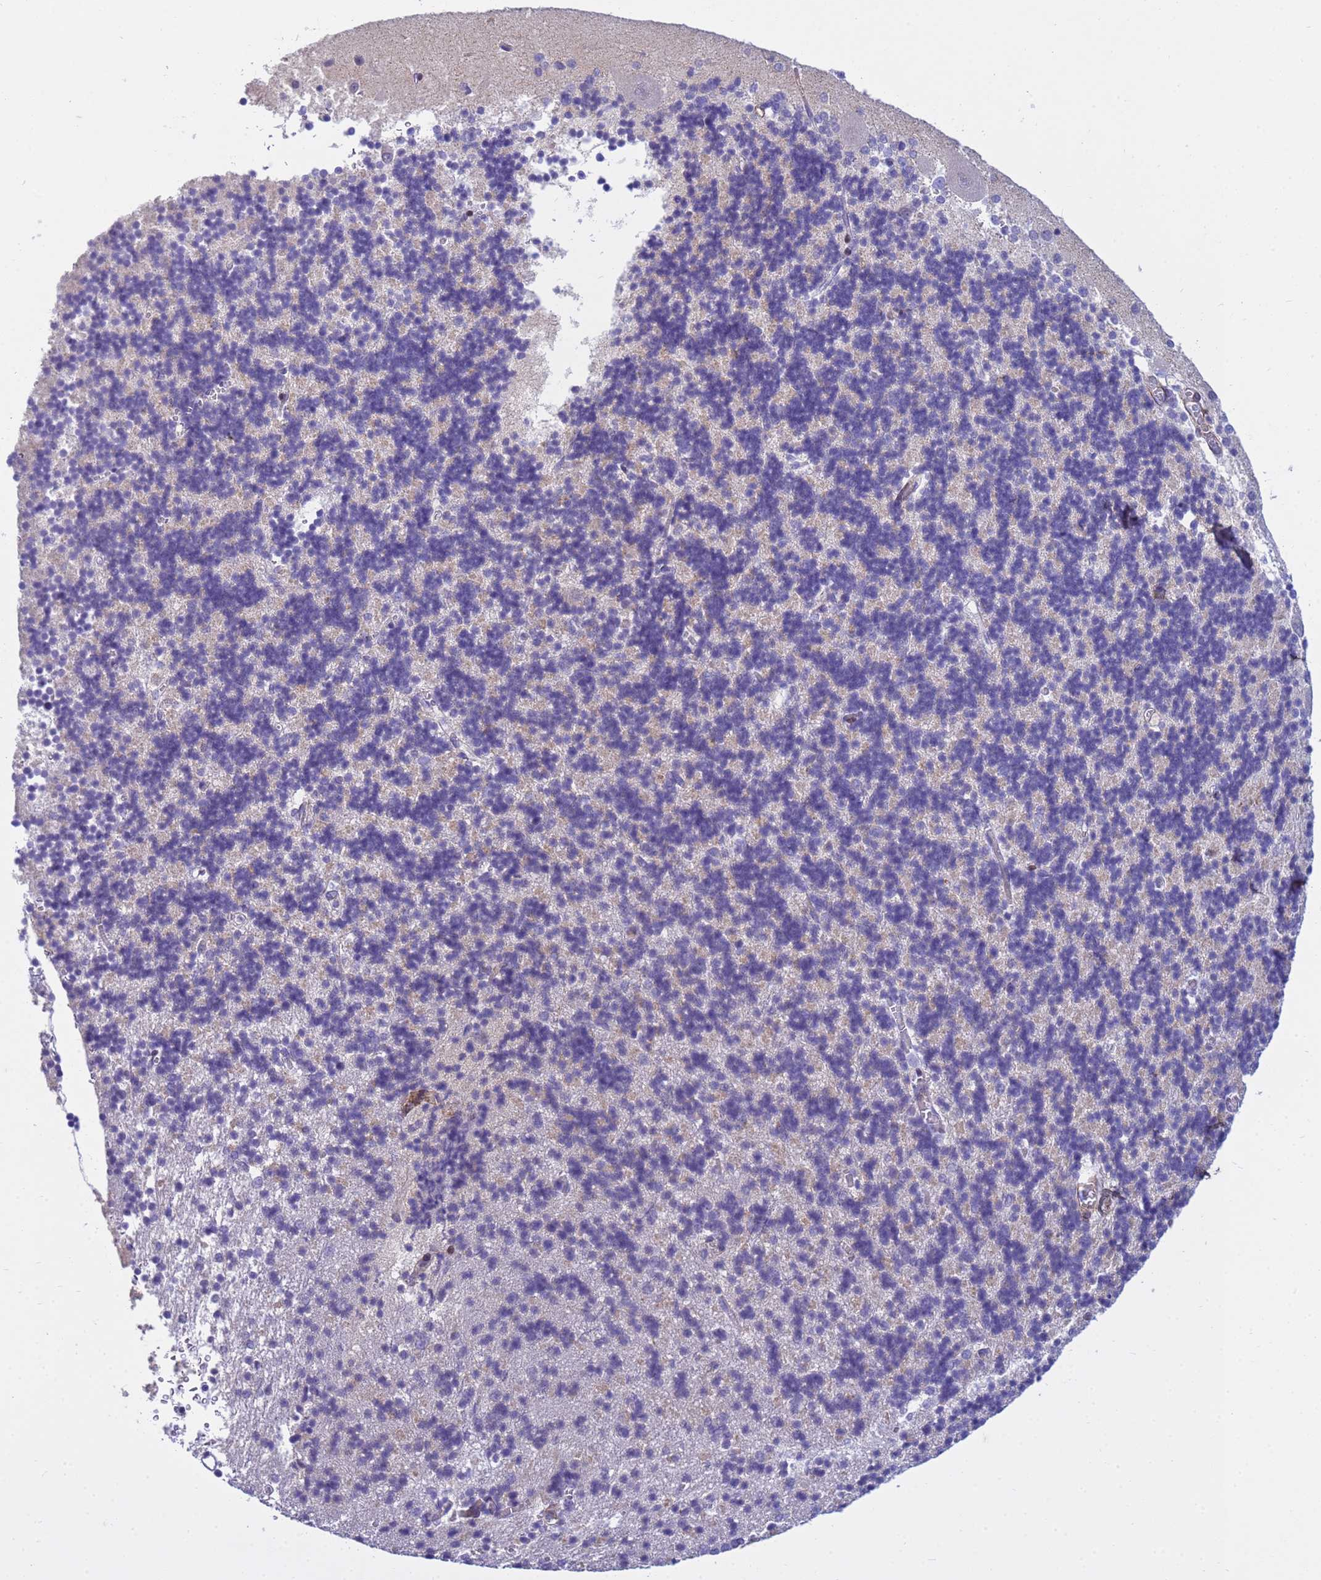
{"staining": {"intensity": "weak", "quantity": "25%-75%", "location": "cytoplasmic/membranous"}, "tissue": "cerebellum", "cell_type": "Cells in granular layer", "image_type": "normal", "snomed": [{"axis": "morphology", "description": "Normal tissue, NOS"}, {"axis": "topography", "description": "Cerebellum"}], "caption": "Brown immunohistochemical staining in benign cerebellum exhibits weak cytoplasmic/membranous expression in about 25%-75% of cells in granular layer. The protein of interest is stained brown, and the nuclei are stained in blue (DAB IHC with brightfield microscopy, high magnification).", "gene": "P2RX7", "patient": {"sex": "male", "age": 37}}